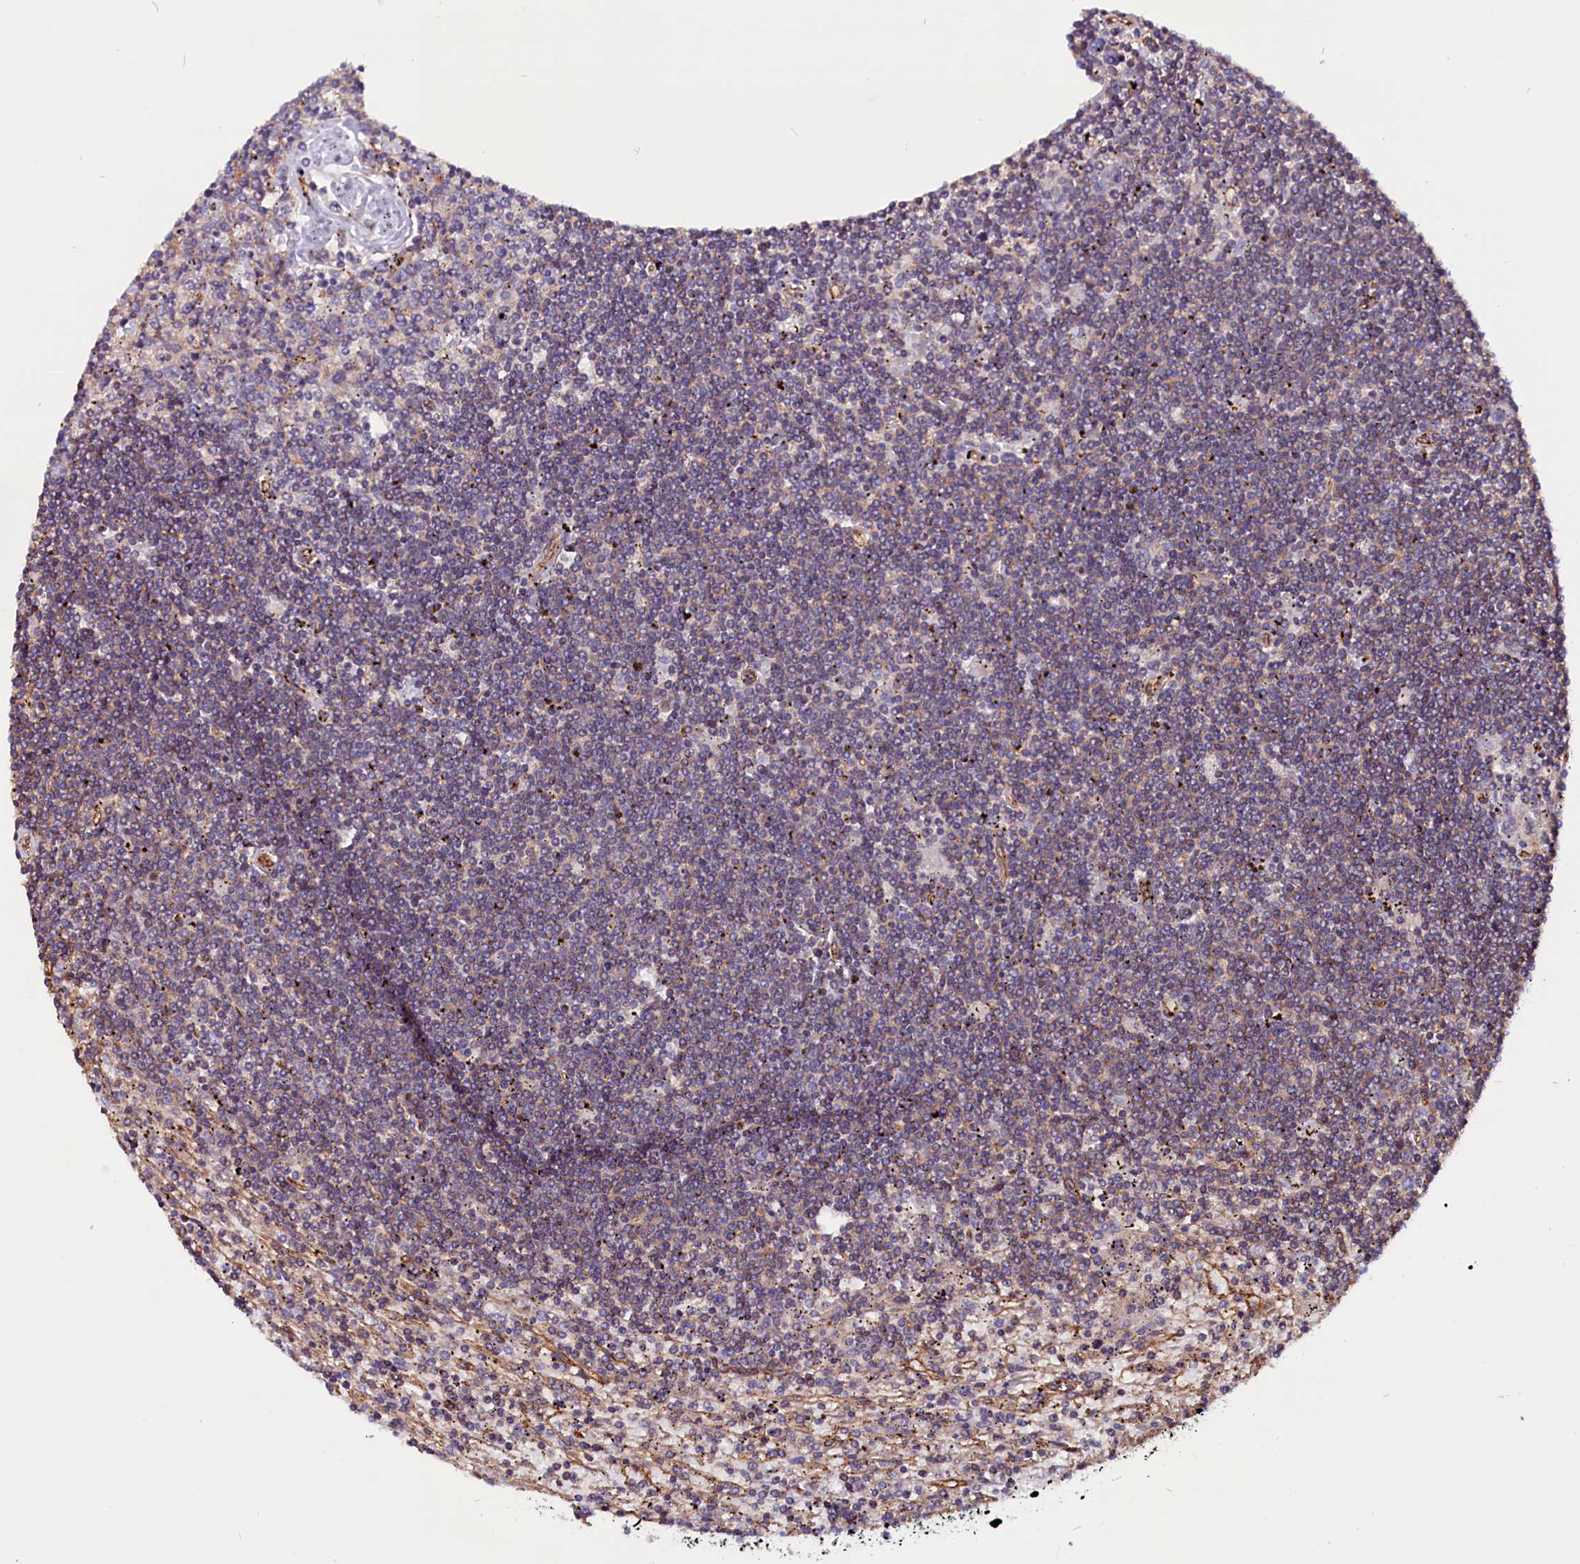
{"staining": {"intensity": "negative", "quantity": "none", "location": "none"}, "tissue": "lymphoma", "cell_type": "Tumor cells", "image_type": "cancer", "snomed": [{"axis": "morphology", "description": "Malignant lymphoma, non-Hodgkin's type, Low grade"}, {"axis": "topography", "description": "Spleen"}], "caption": "Immunohistochemistry of human low-grade malignant lymphoma, non-Hodgkin's type shows no expression in tumor cells. (DAB IHC, high magnification).", "gene": "ZNF749", "patient": {"sex": "male", "age": 76}}